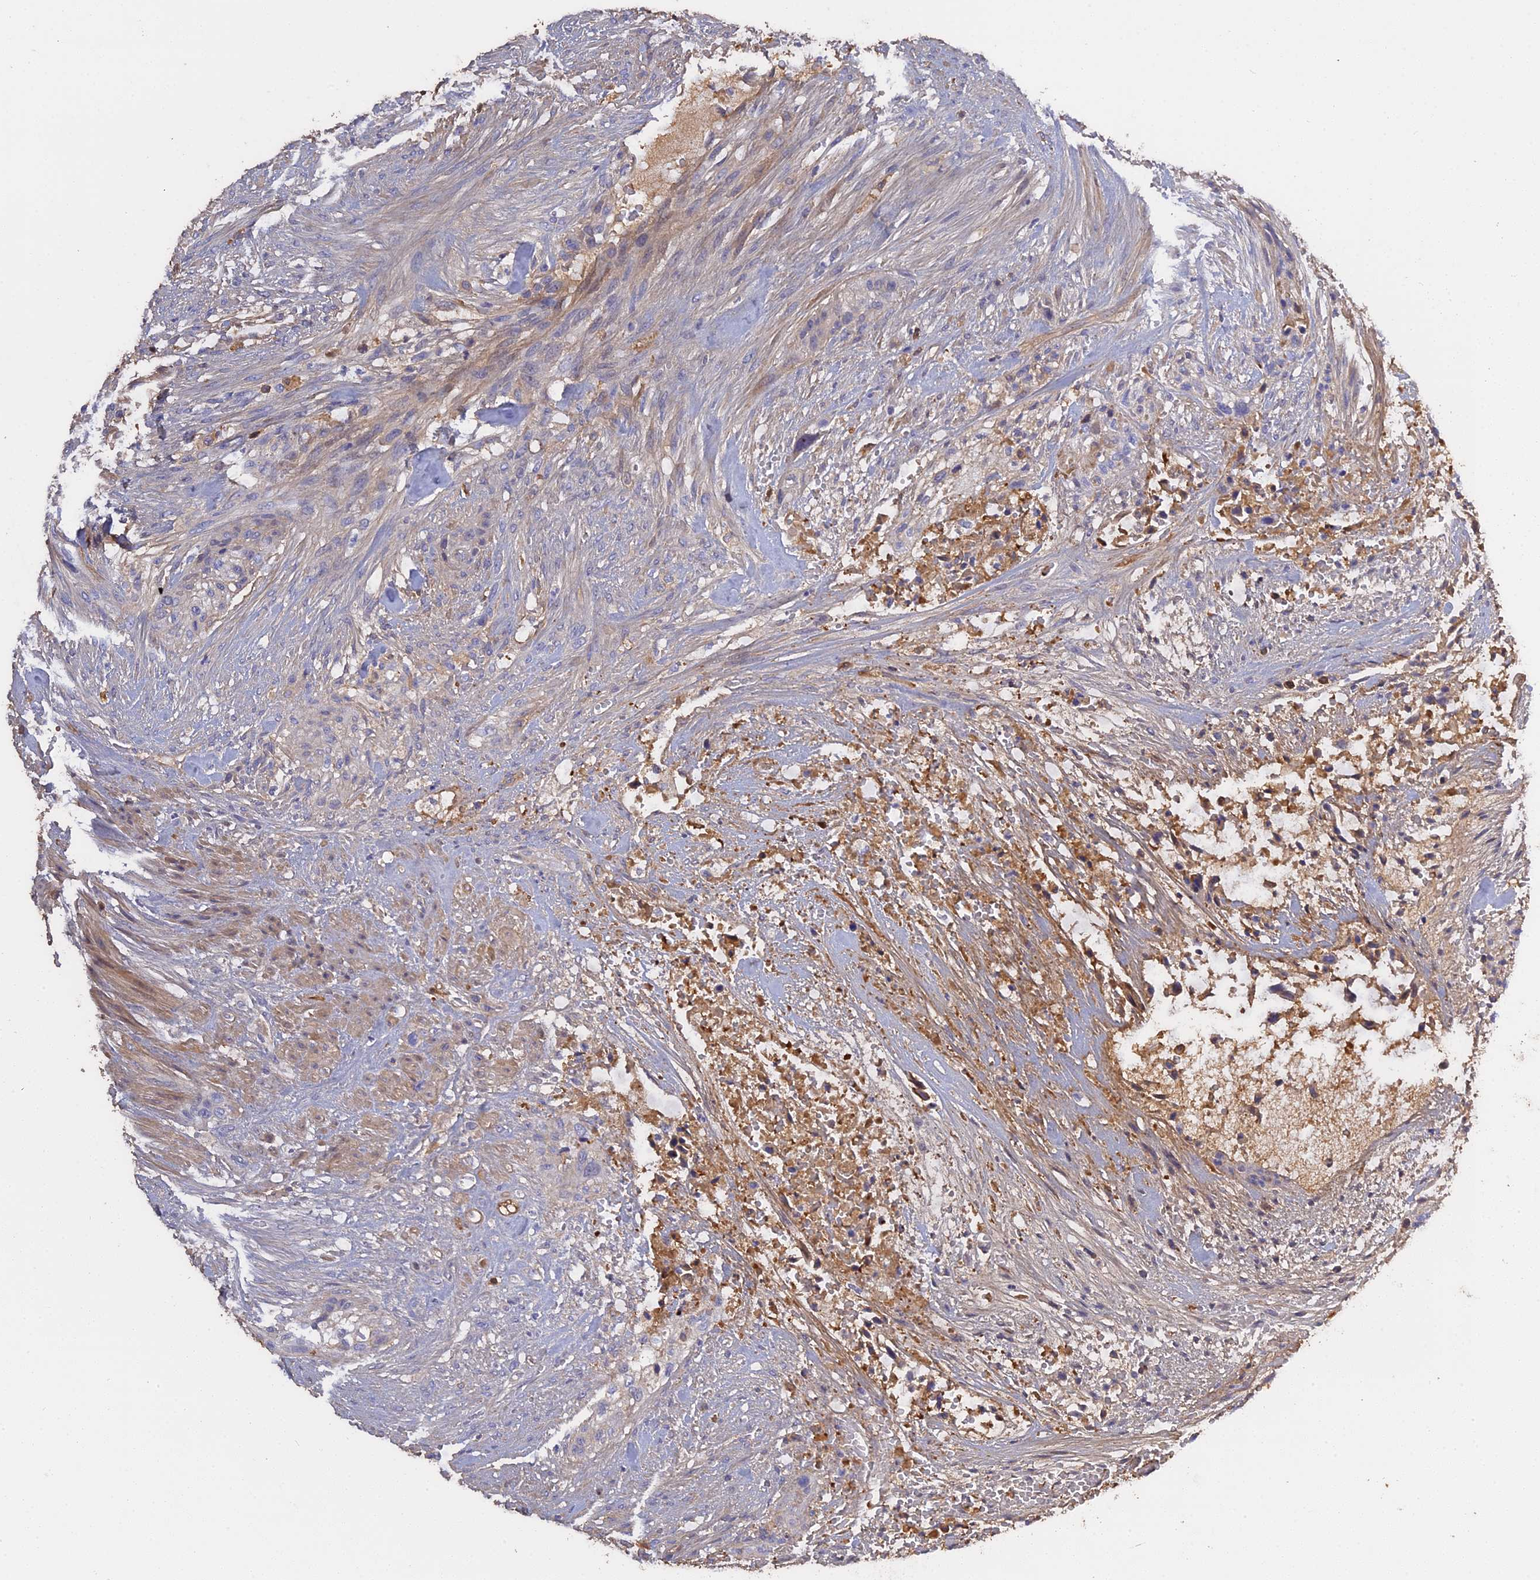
{"staining": {"intensity": "negative", "quantity": "none", "location": "none"}, "tissue": "urothelial cancer", "cell_type": "Tumor cells", "image_type": "cancer", "snomed": [{"axis": "morphology", "description": "Urothelial carcinoma, High grade"}, {"axis": "topography", "description": "Urinary bladder"}], "caption": "Urothelial cancer was stained to show a protein in brown. There is no significant expression in tumor cells.", "gene": "PZP", "patient": {"sex": "male", "age": 35}}